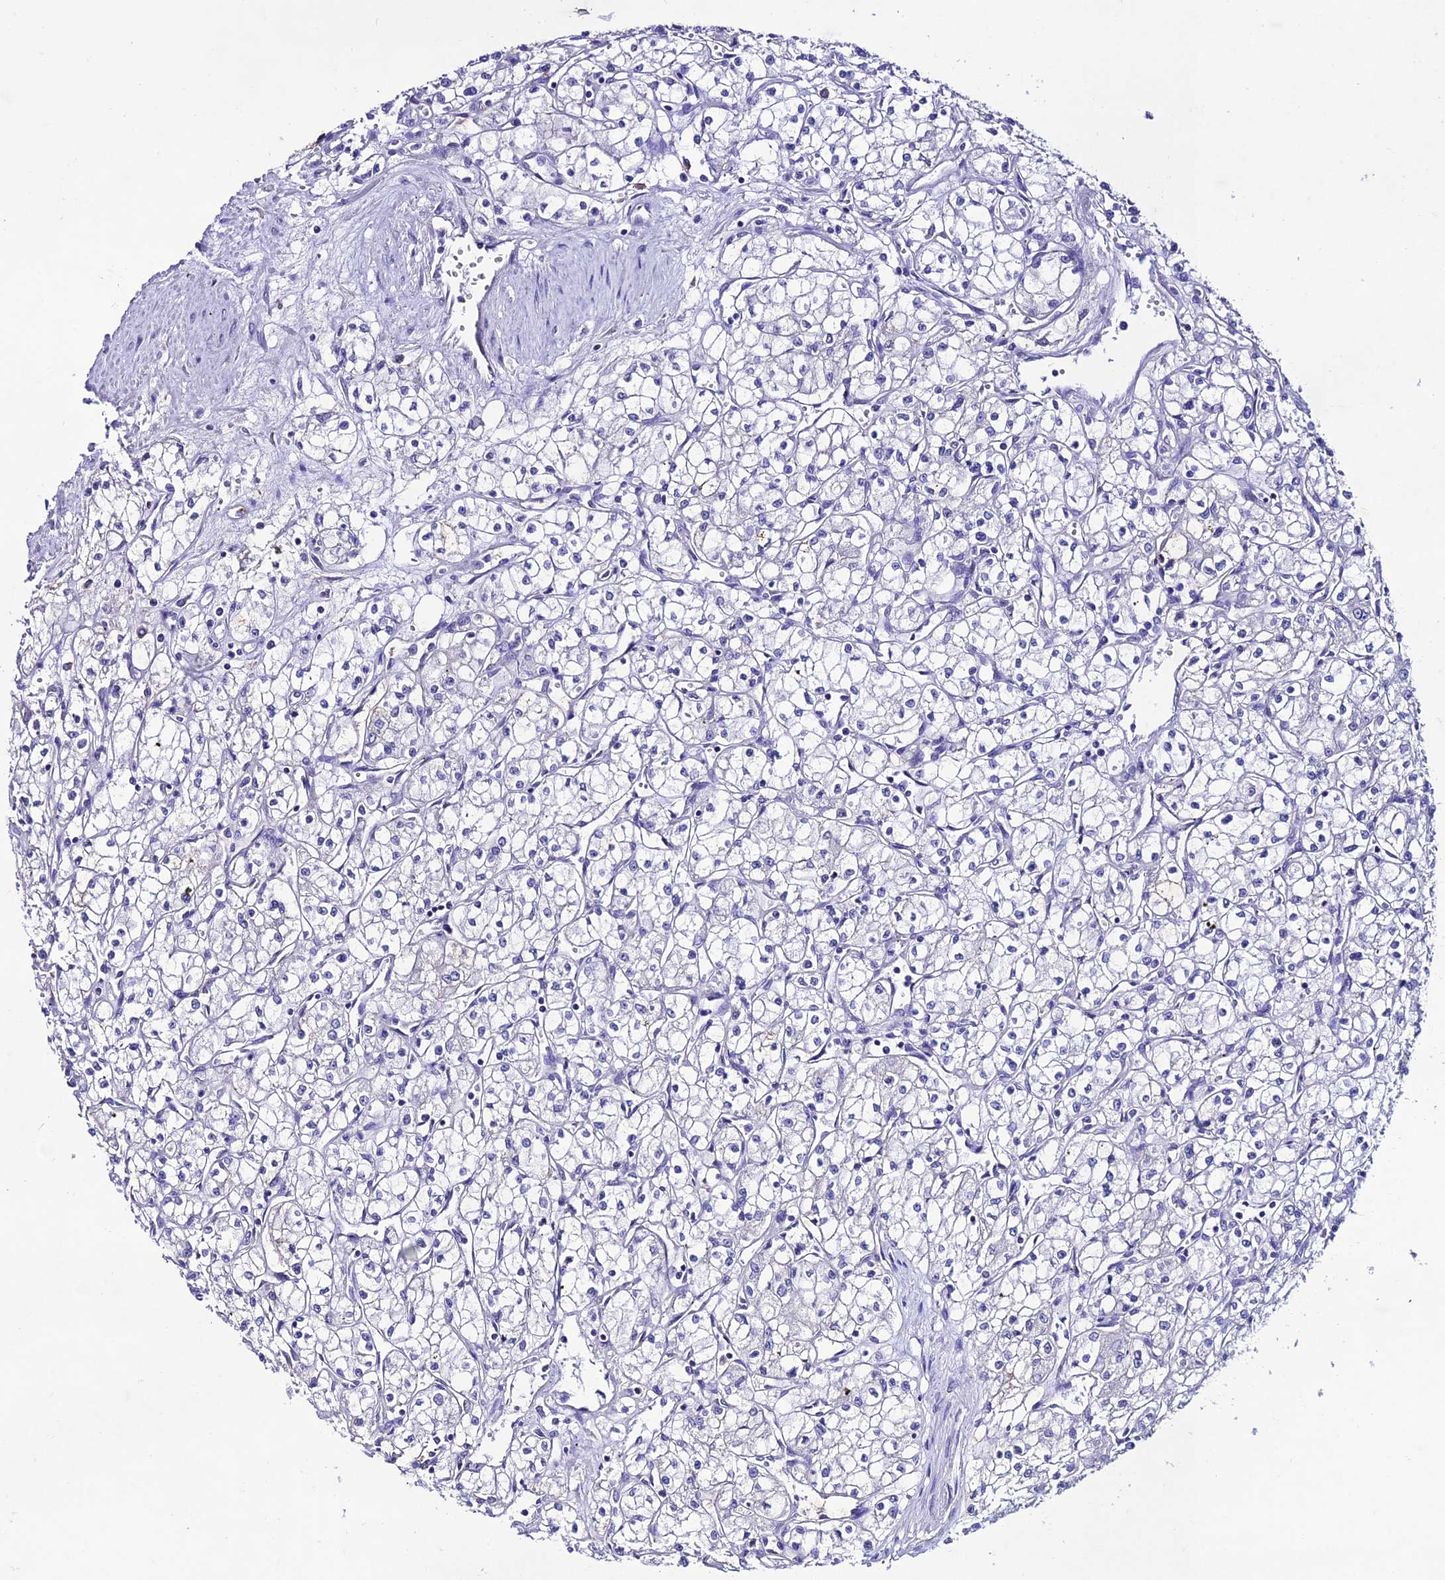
{"staining": {"intensity": "negative", "quantity": "none", "location": "none"}, "tissue": "renal cancer", "cell_type": "Tumor cells", "image_type": "cancer", "snomed": [{"axis": "morphology", "description": "Adenocarcinoma, NOS"}, {"axis": "topography", "description": "Kidney"}], "caption": "The immunohistochemistry photomicrograph has no significant positivity in tumor cells of renal cancer tissue. Nuclei are stained in blue.", "gene": "NLRP6", "patient": {"sex": "male", "age": 59}}